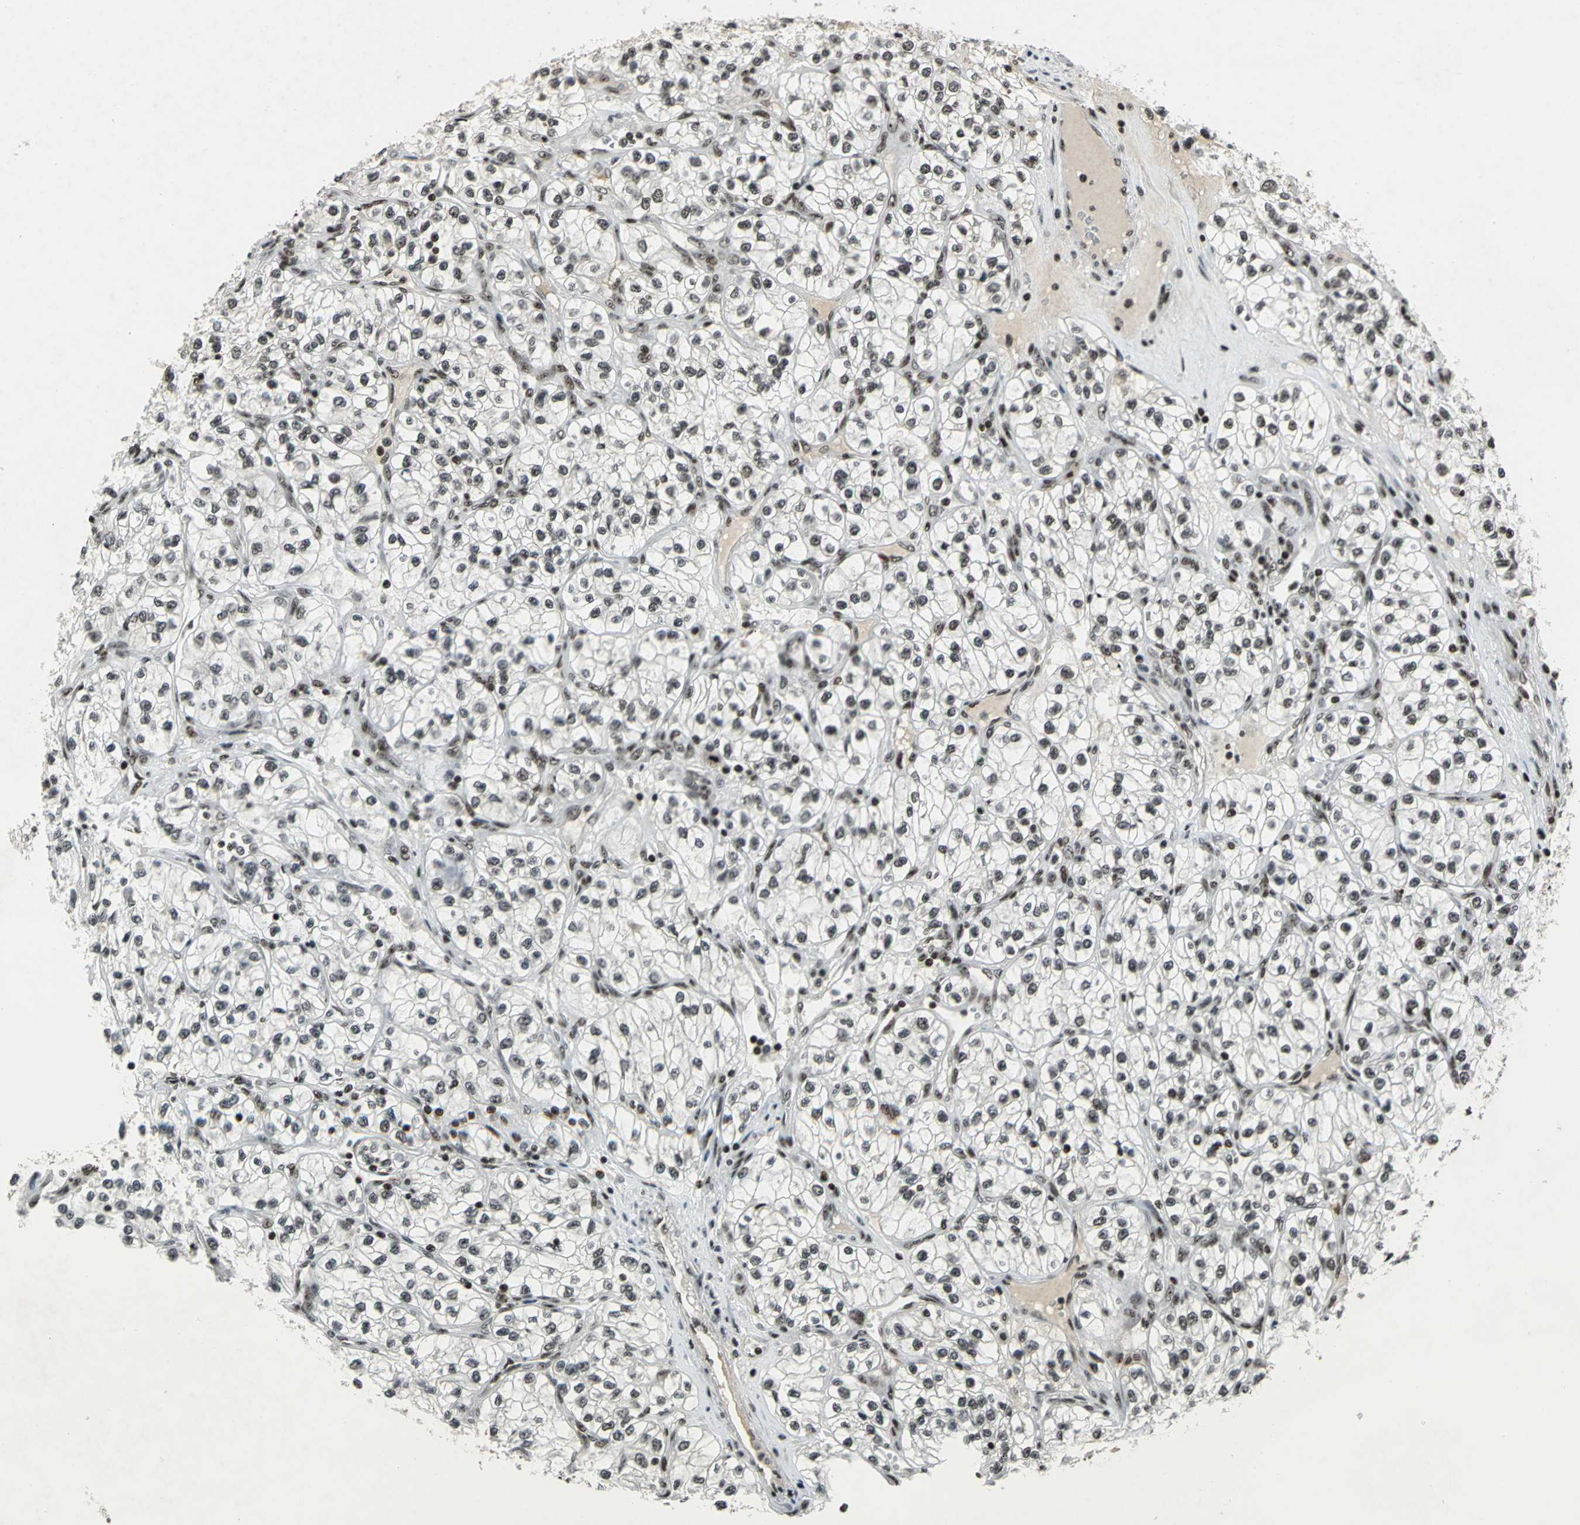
{"staining": {"intensity": "weak", "quantity": "25%-75%", "location": "nuclear"}, "tissue": "renal cancer", "cell_type": "Tumor cells", "image_type": "cancer", "snomed": [{"axis": "morphology", "description": "Adenocarcinoma, NOS"}, {"axis": "topography", "description": "Kidney"}], "caption": "Protein positivity by immunohistochemistry exhibits weak nuclear expression in approximately 25%-75% of tumor cells in renal adenocarcinoma.", "gene": "UBTF", "patient": {"sex": "female", "age": 57}}